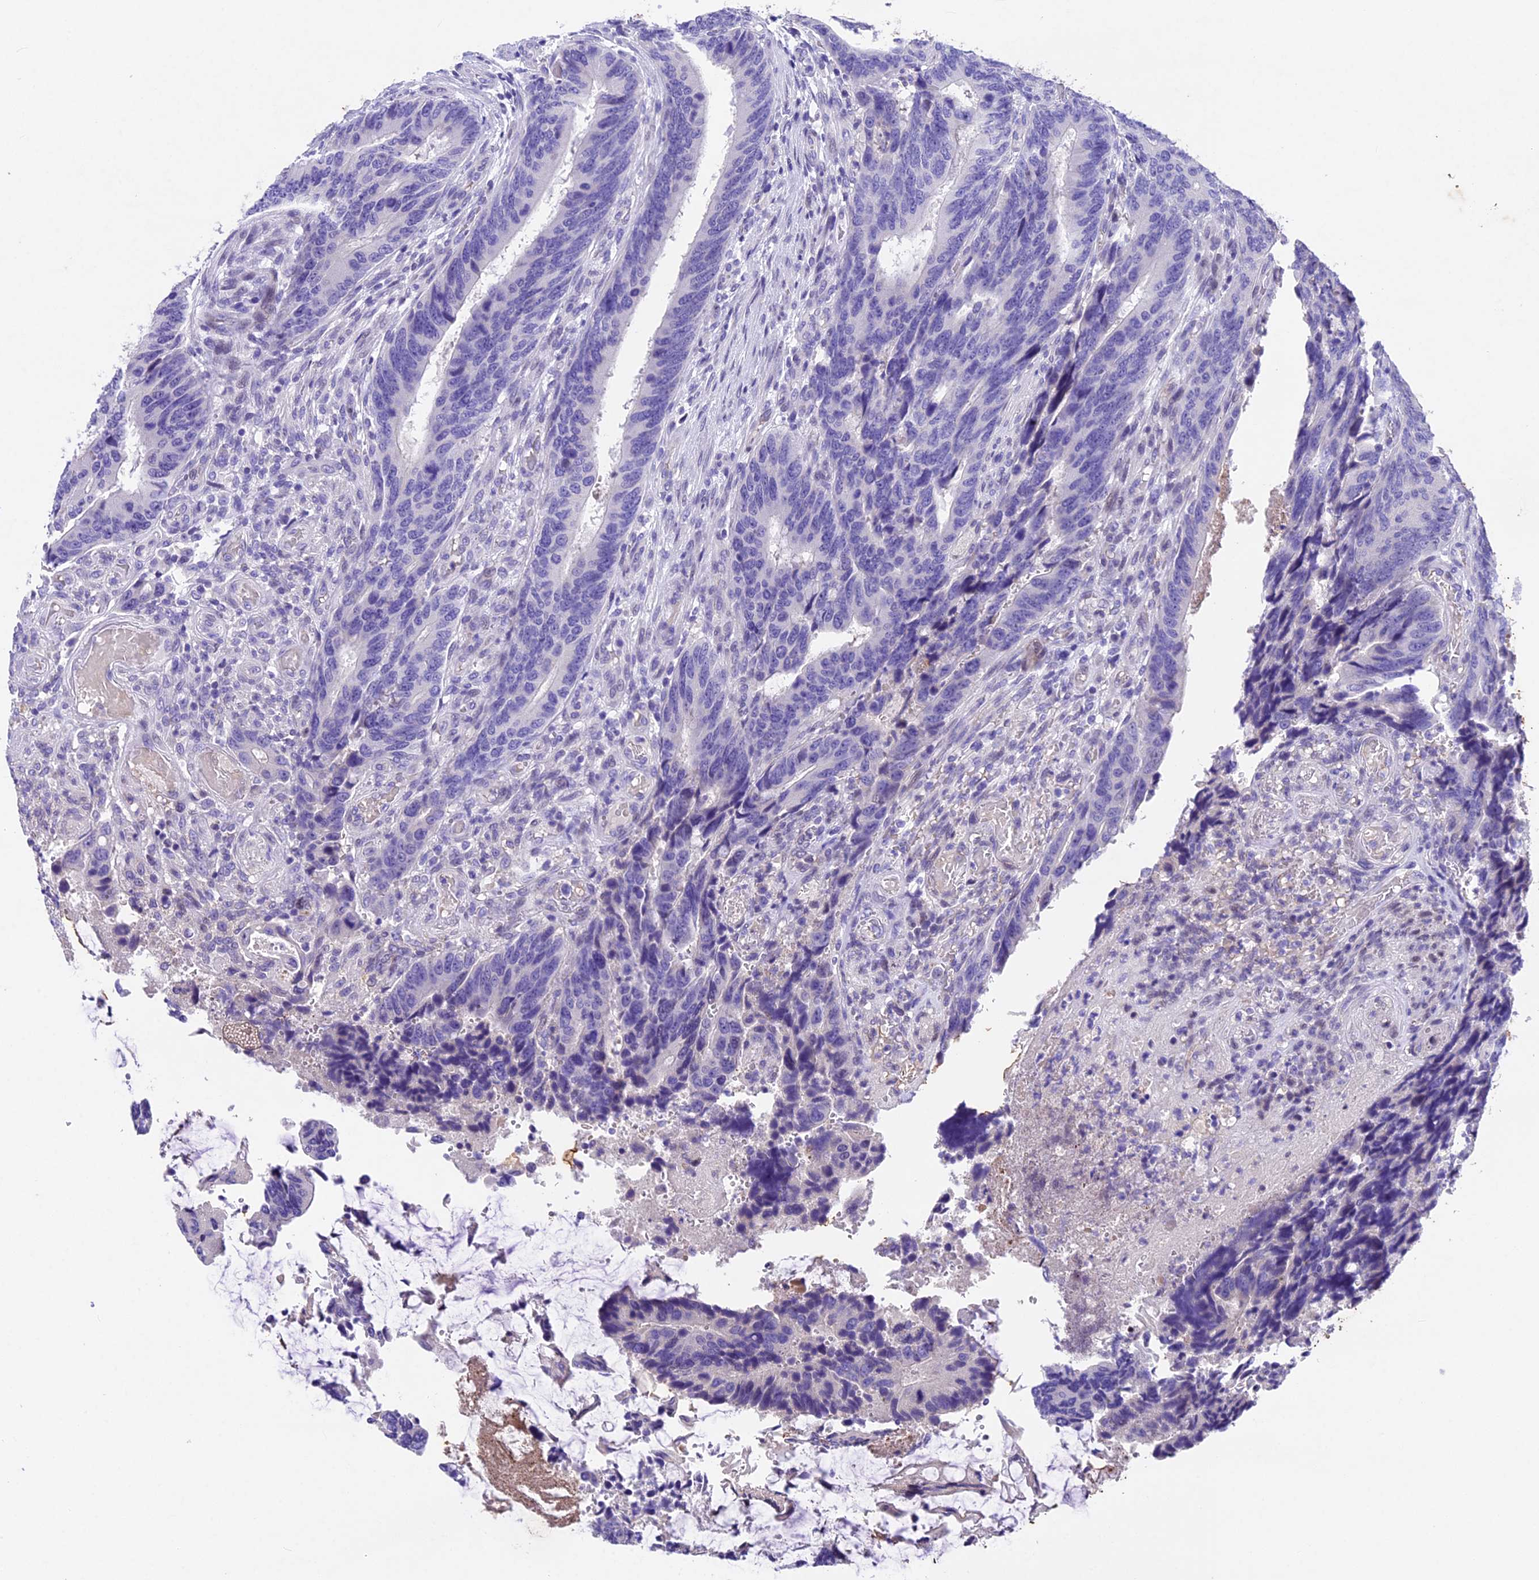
{"staining": {"intensity": "negative", "quantity": "none", "location": "none"}, "tissue": "colorectal cancer", "cell_type": "Tumor cells", "image_type": "cancer", "snomed": [{"axis": "morphology", "description": "Adenocarcinoma, NOS"}, {"axis": "topography", "description": "Colon"}], "caption": "Tumor cells show no significant expression in adenocarcinoma (colorectal).", "gene": "IFT140", "patient": {"sex": "male", "age": 87}}